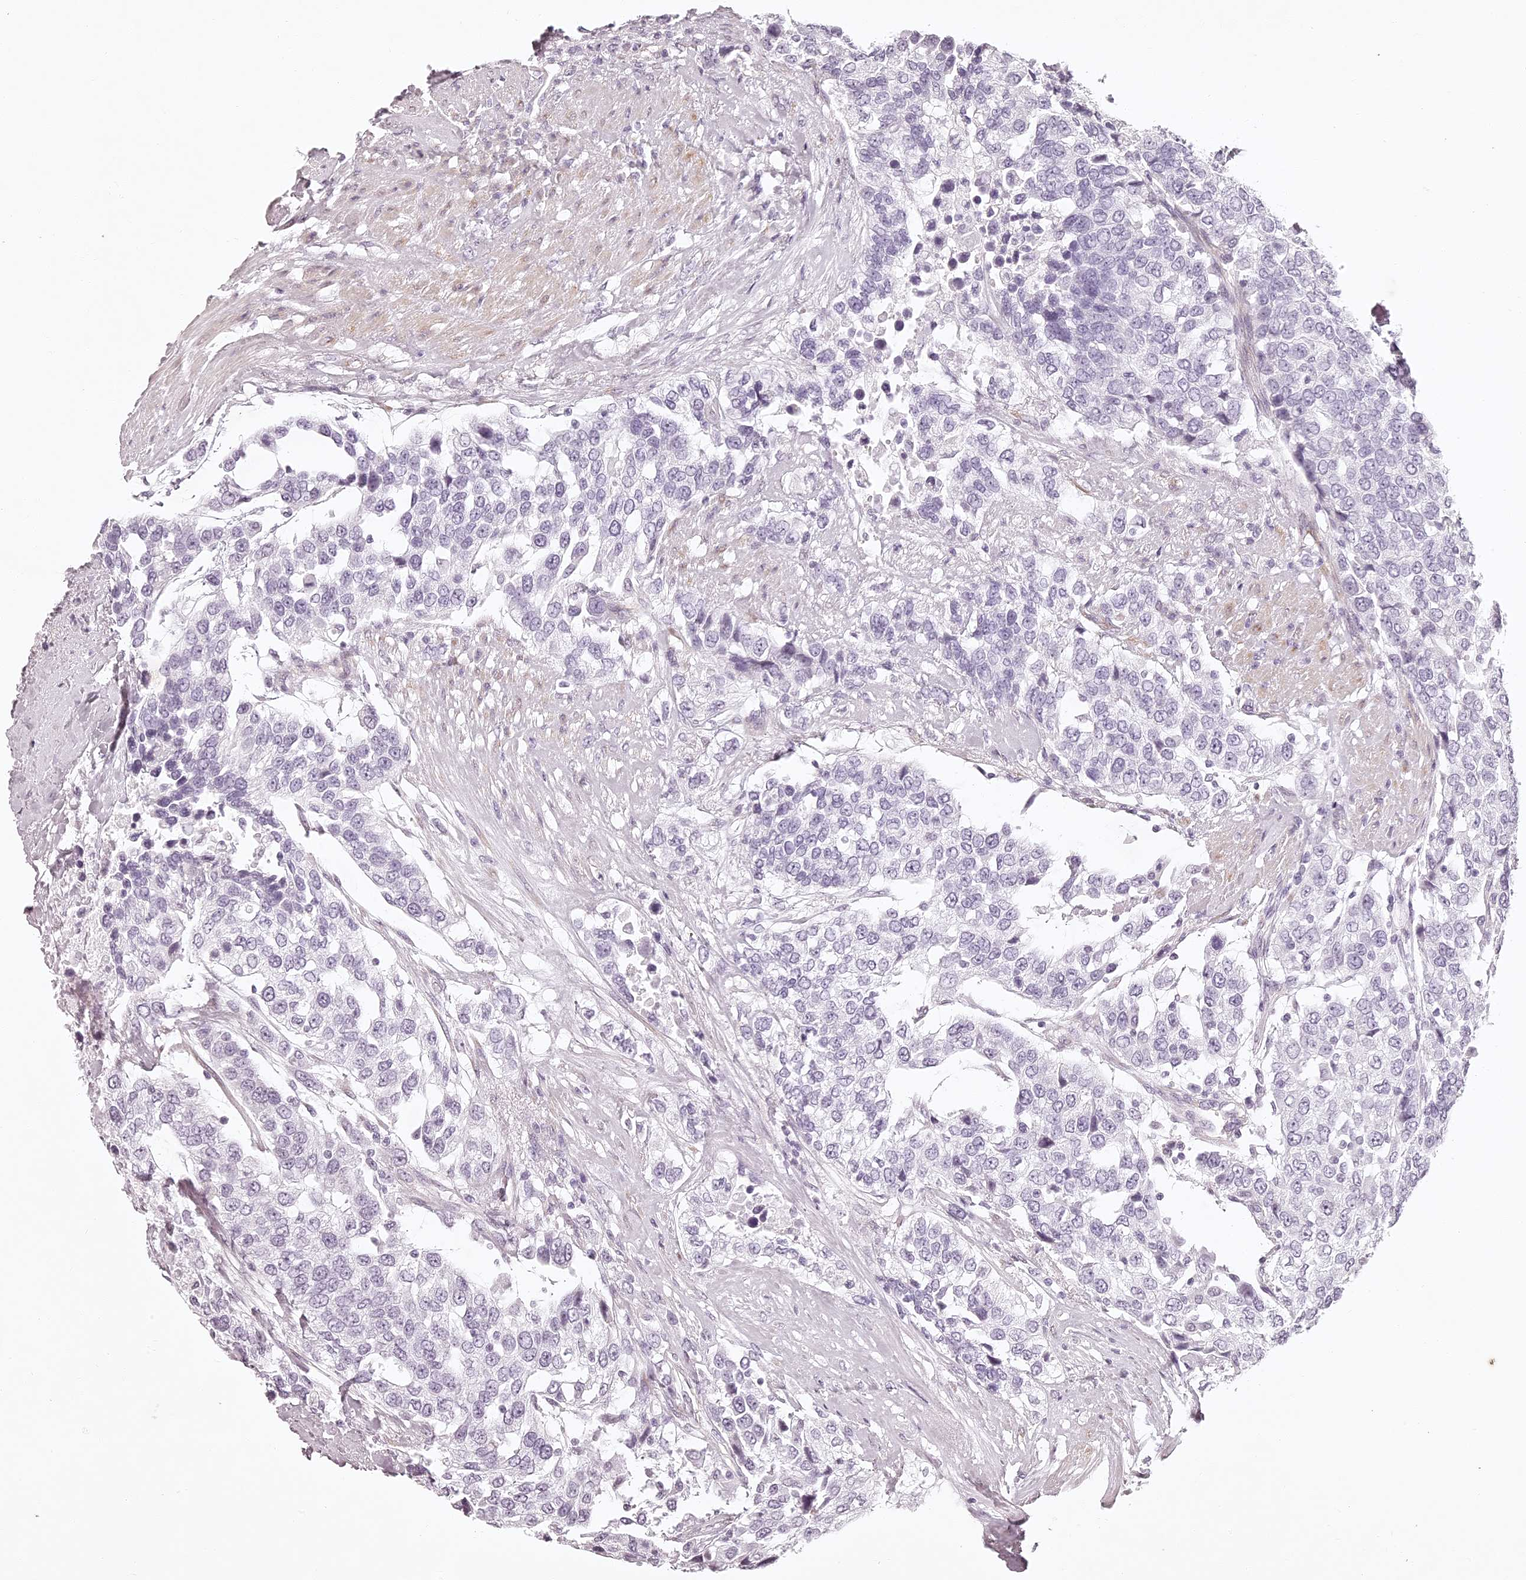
{"staining": {"intensity": "negative", "quantity": "none", "location": "none"}, "tissue": "urothelial cancer", "cell_type": "Tumor cells", "image_type": "cancer", "snomed": [{"axis": "morphology", "description": "Urothelial carcinoma, High grade"}, {"axis": "topography", "description": "Urinary bladder"}], "caption": "An image of human urothelial carcinoma (high-grade) is negative for staining in tumor cells.", "gene": "ELAPOR1", "patient": {"sex": "female", "age": 80}}